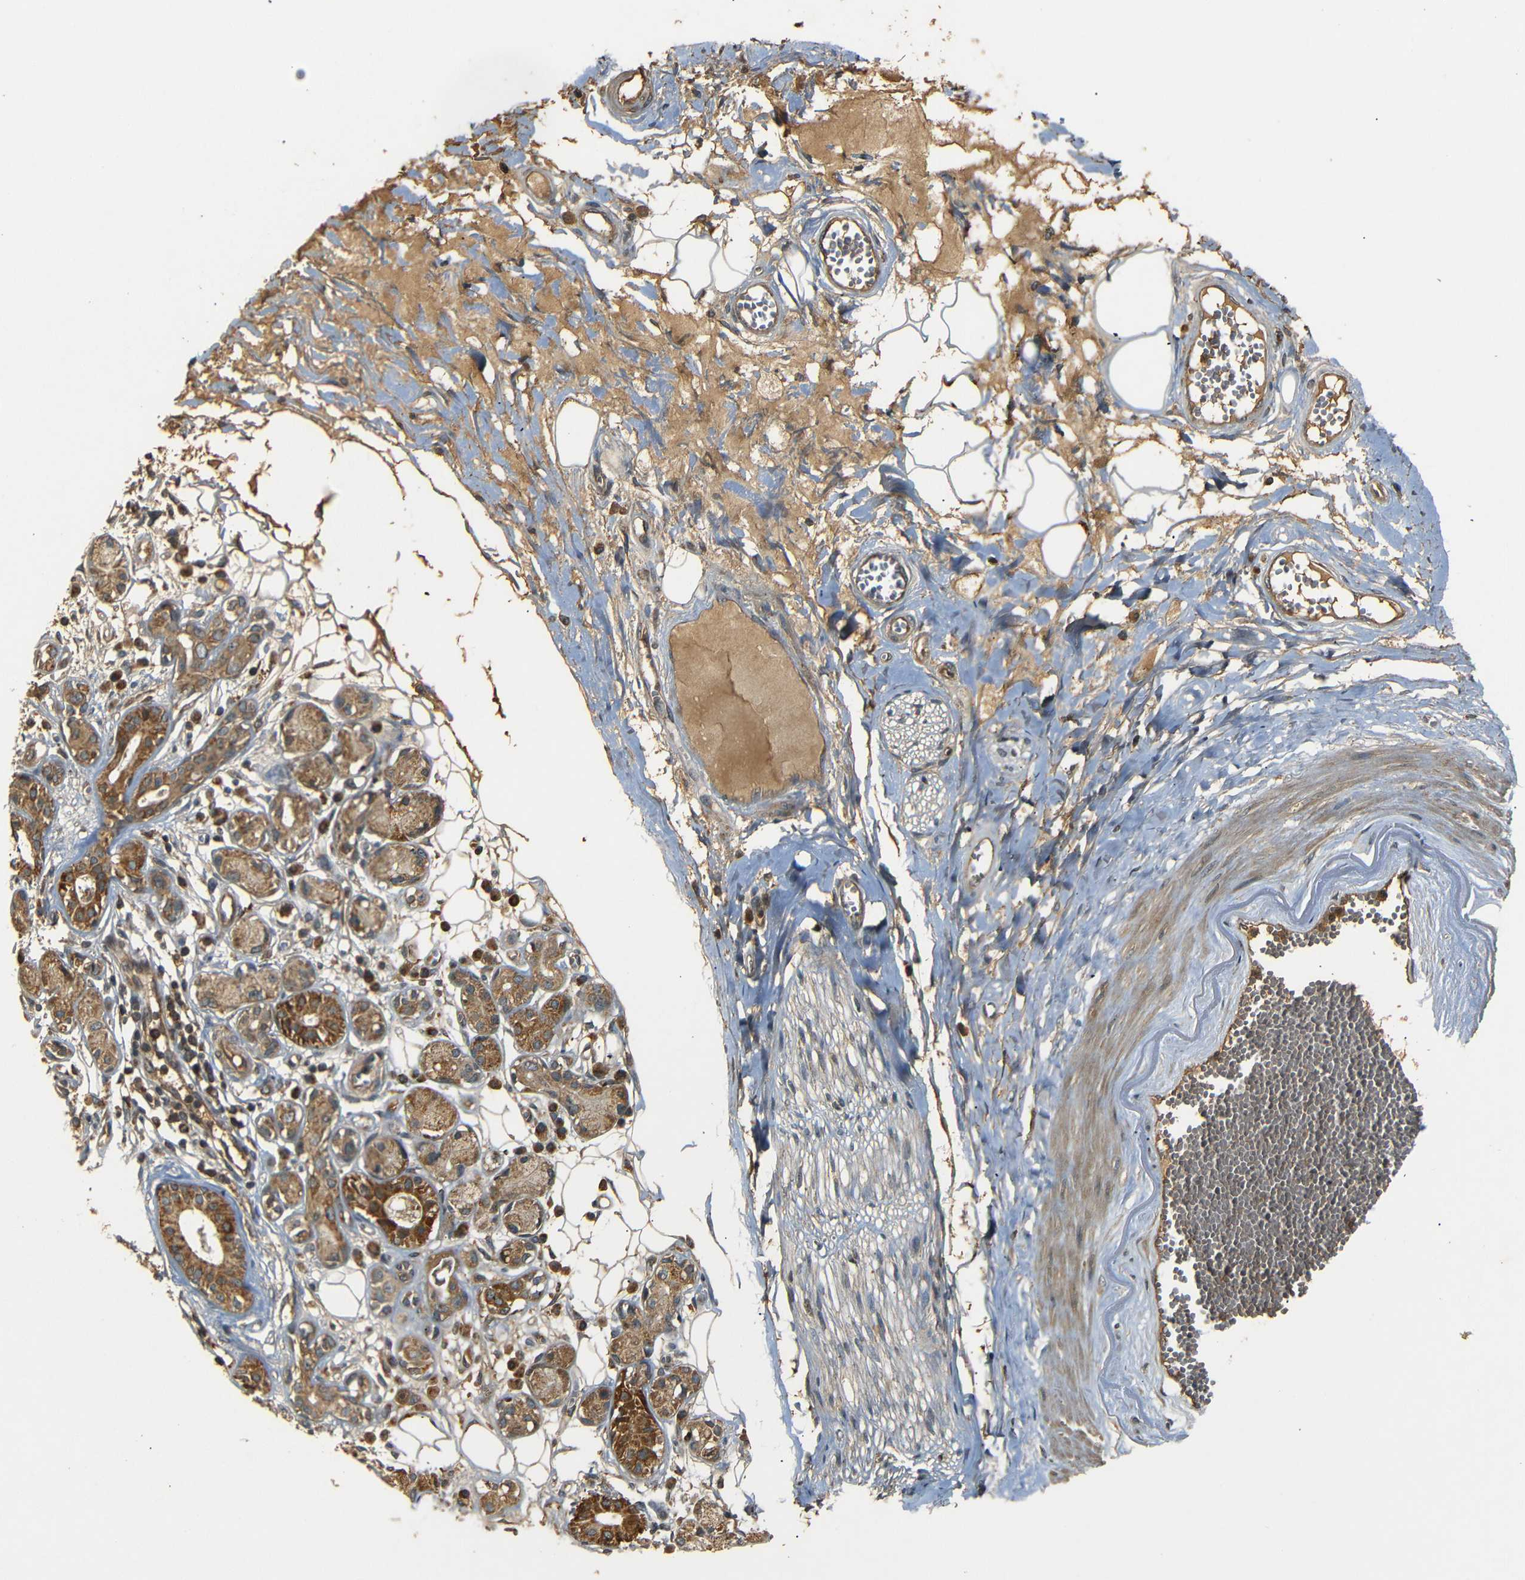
{"staining": {"intensity": "moderate", "quantity": "25%-75%", "location": "cytoplasmic/membranous"}, "tissue": "adipose tissue", "cell_type": "Adipocytes", "image_type": "normal", "snomed": [{"axis": "morphology", "description": "Normal tissue, NOS"}, {"axis": "morphology", "description": "Inflammation, NOS"}, {"axis": "topography", "description": "Salivary gland"}, {"axis": "topography", "description": "Peripheral nerve tissue"}], "caption": "Adipocytes reveal moderate cytoplasmic/membranous staining in approximately 25%-75% of cells in unremarkable adipose tissue.", "gene": "TANK", "patient": {"sex": "female", "age": 75}}